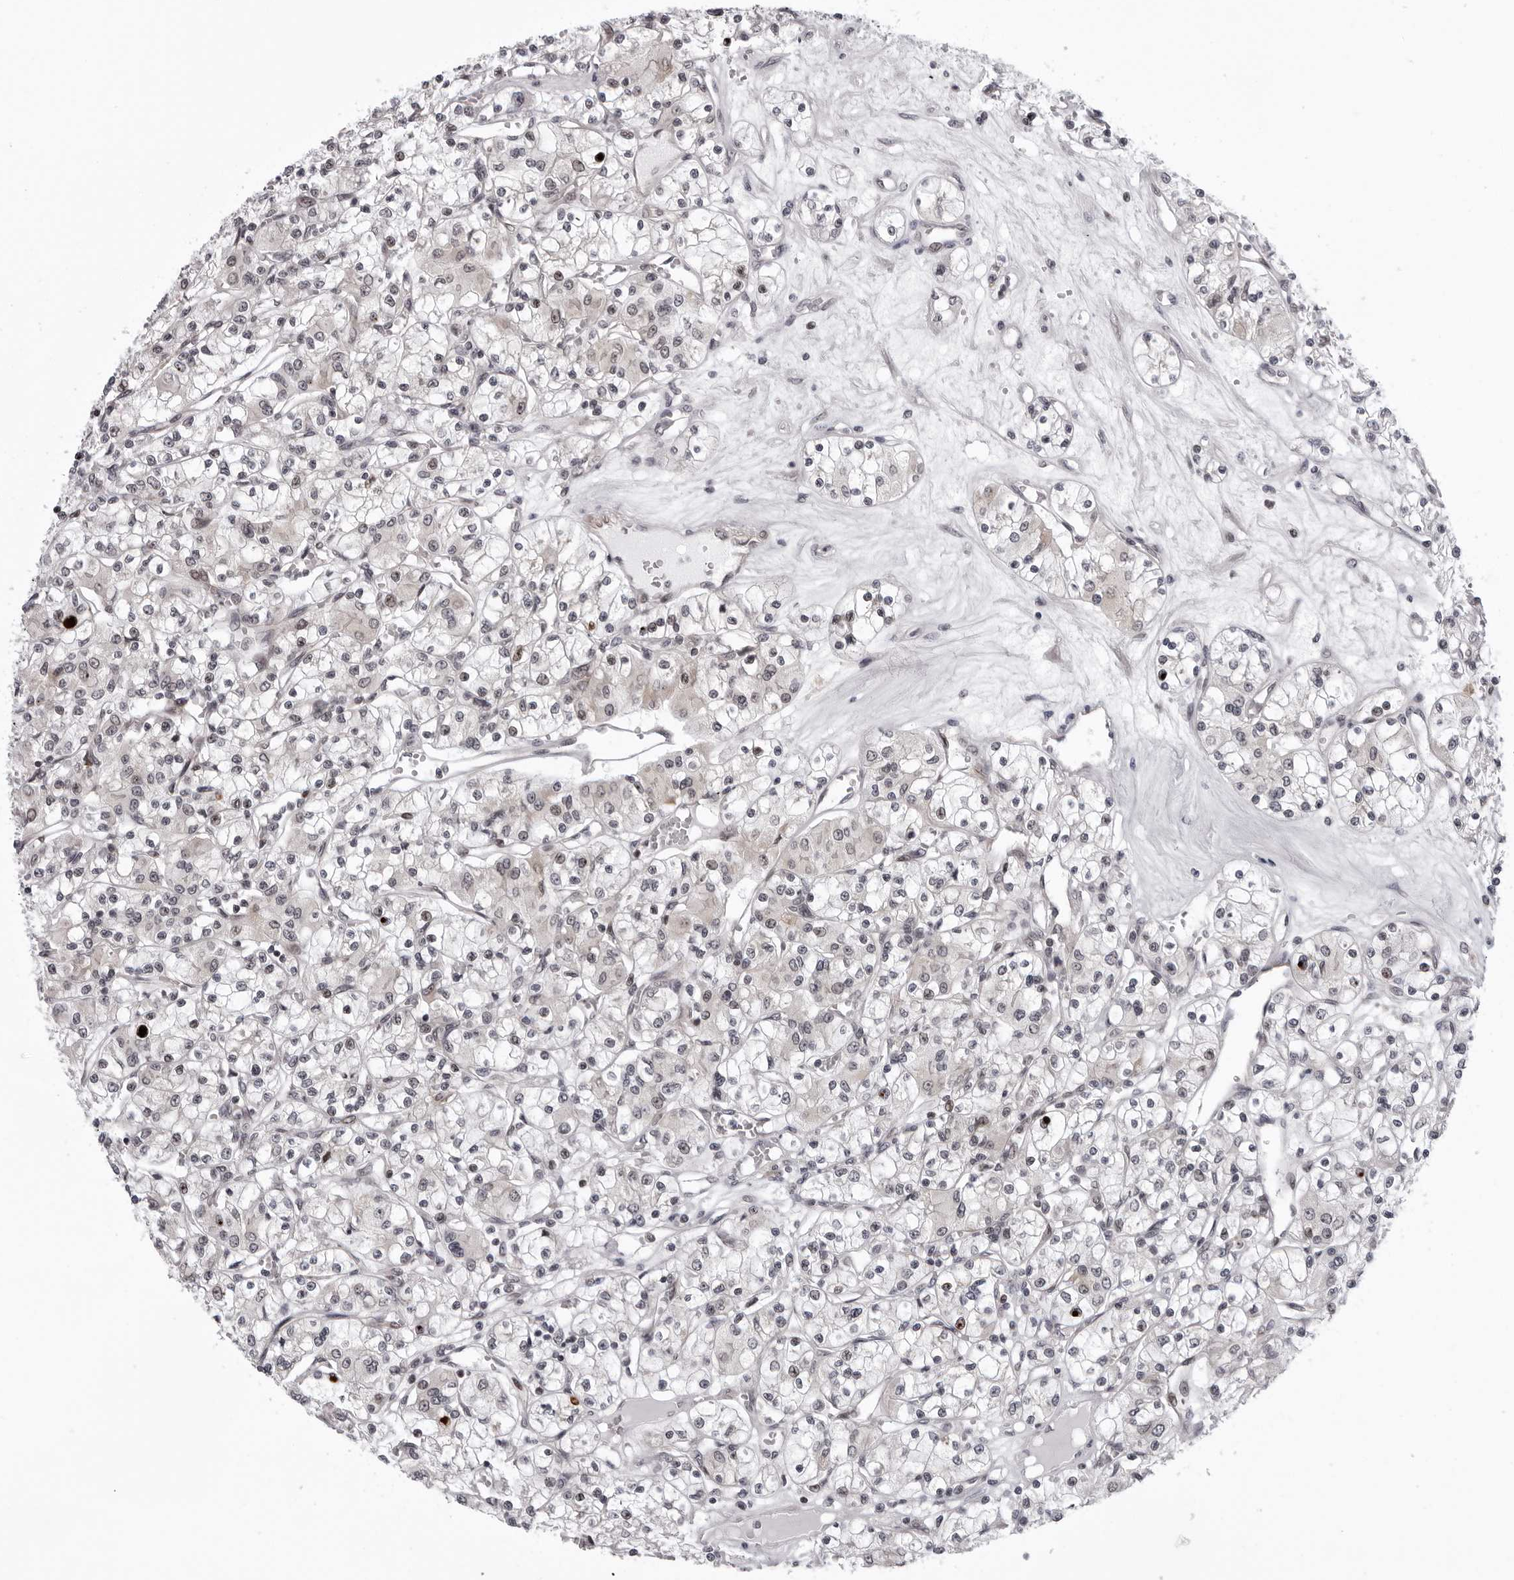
{"staining": {"intensity": "weak", "quantity": "<25%", "location": "cytoplasmic/membranous"}, "tissue": "renal cancer", "cell_type": "Tumor cells", "image_type": "cancer", "snomed": [{"axis": "morphology", "description": "Adenocarcinoma, NOS"}, {"axis": "topography", "description": "Kidney"}], "caption": "Immunohistochemistry image of adenocarcinoma (renal) stained for a protein (brown), which shows no positivity in tumor cells.", "gene": "GCSAML", "patient": {"sex": "female", "age": 59}}